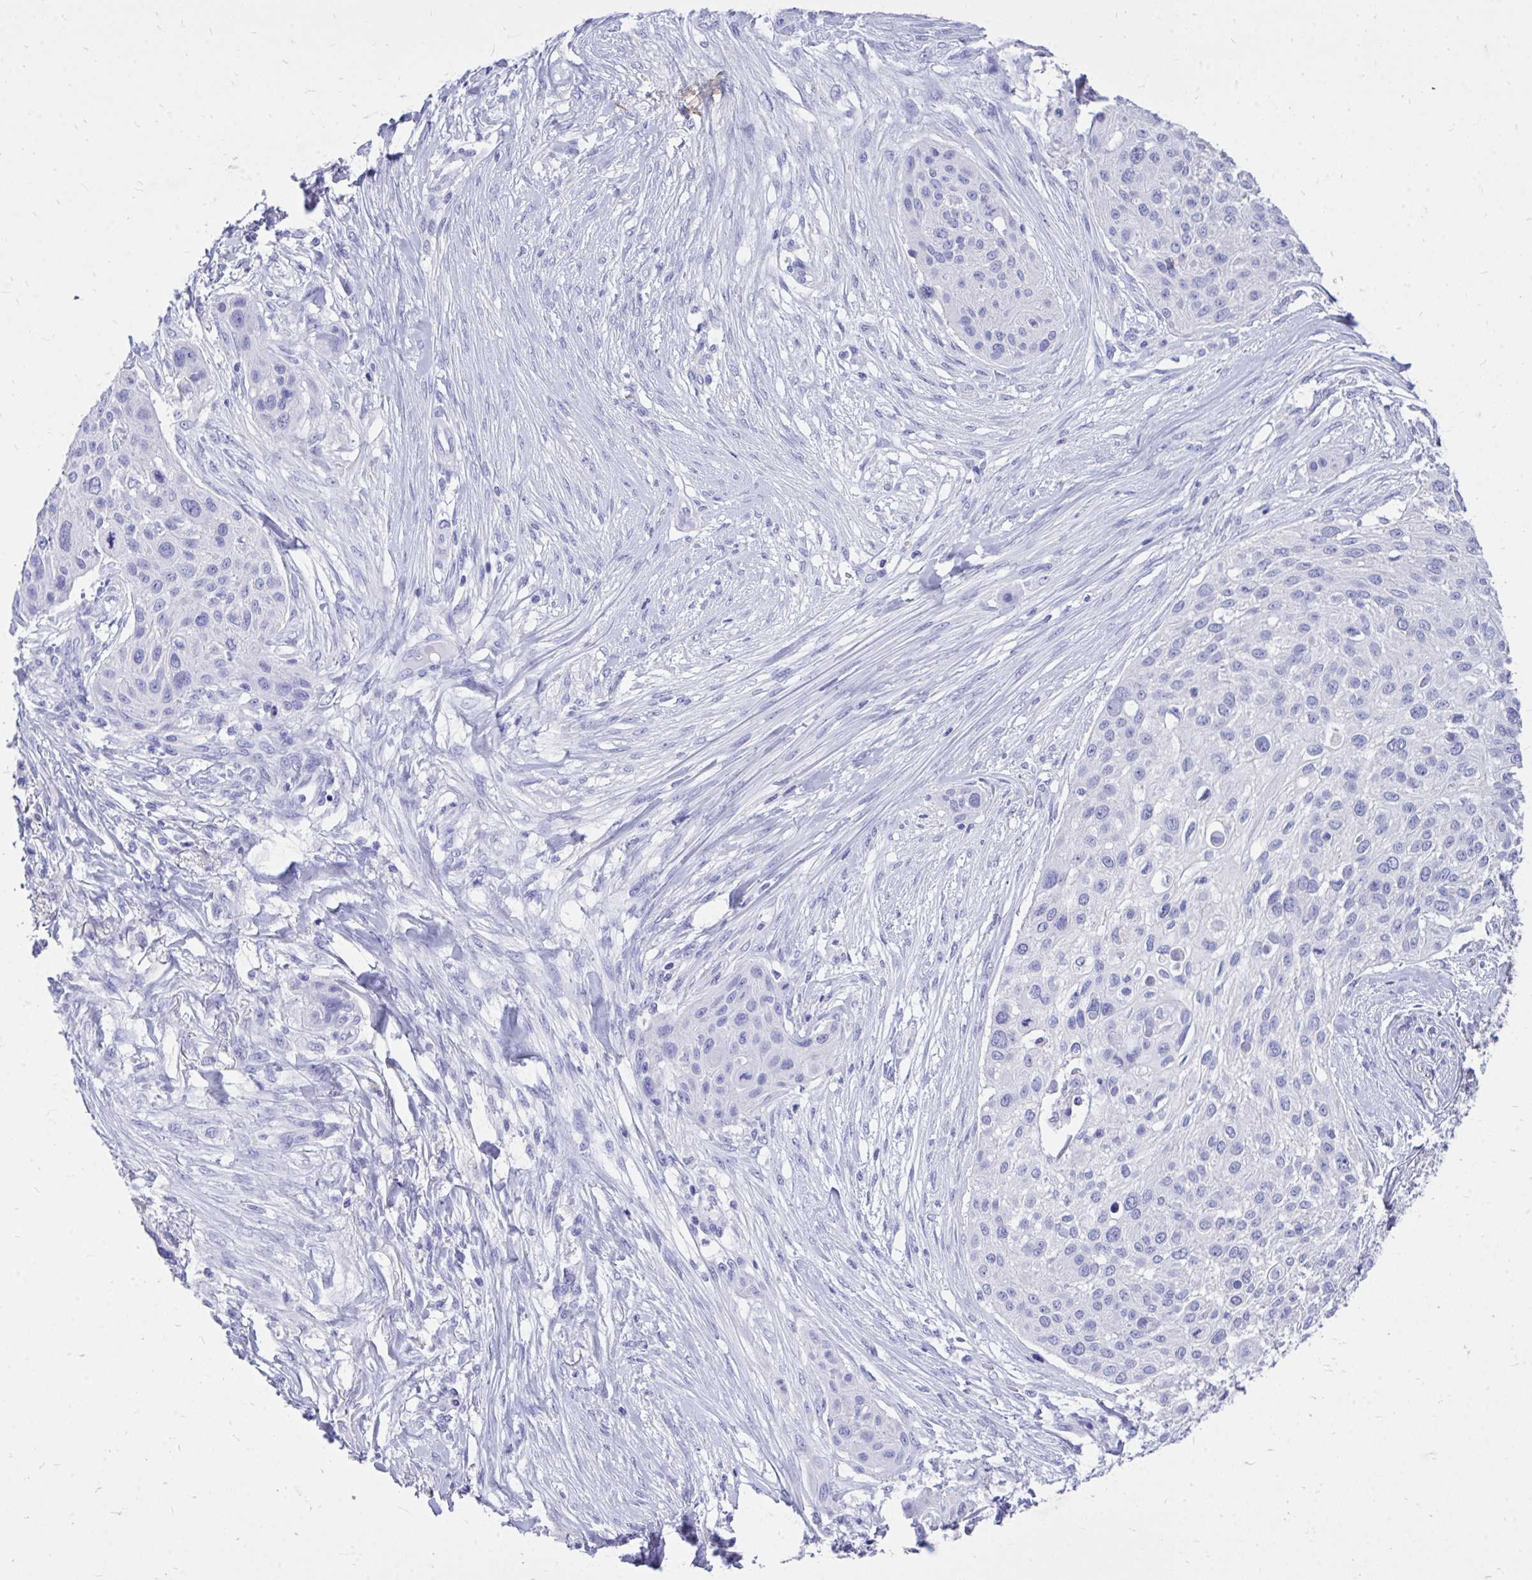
{"staining": {"intensity": "negative", "quantity": "none", "location": "none"}, "tissue": "skin cancer", "cell_type": "Tumor cells", "image_type": "cancer", "snomed": [{"axis": "morphology", "description": "Squamous cell carcinoma, NOS"}, {"axis": "topography", "description": "Skin"}], "caption": "The IHC photomicrograph has no significant expression in tumor cells of squamous cell carcinoma (skin) tissue. (Stains: DAB immunohistochemistry (IHC) with hematoxylin counter stain, Microscopy: brightfield microscopy at high magnification).", "gene": "MON1A", "patient": {"sex": "female", "age": 87}}